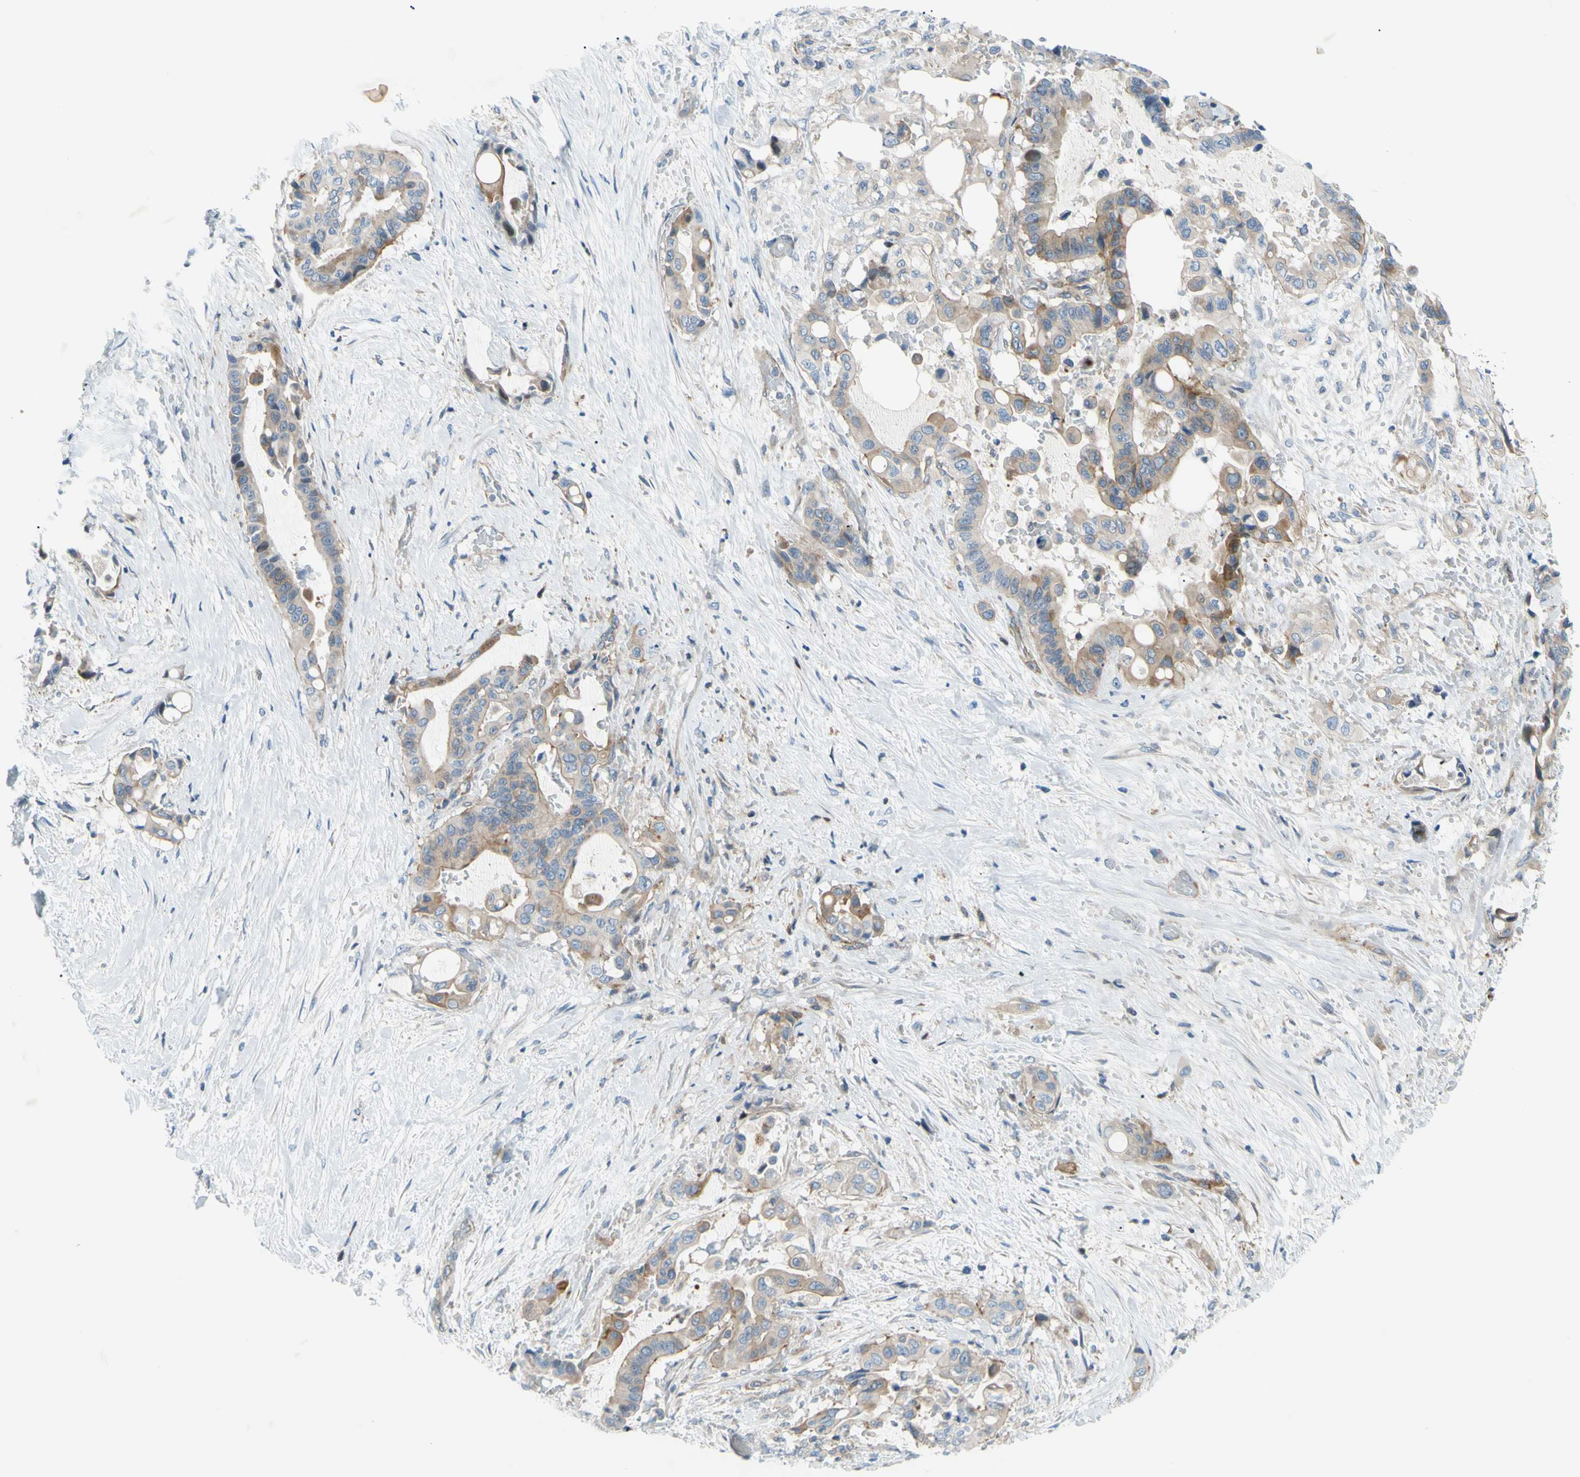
{"staining": {"intensity": "moderate", "quantity": "25%-75%", "location": "cytoplasmic/membranous"}, "tissue": "liver cancer", "cell_type": "Tumor cells", "image_type": "cancer", "snomed": [{"axis": "morphology", "description": "Cholangiocarcinoma"}, {"axis": "topography", "description": "Liver"}], "caption": "Liver cancer (cholangiocarcinoma) stained for a protein demonstrates moderate cytoplasmic/membranous positivity in tumor cells. Nuclei are stained in blue.", "gene": "PAK2", "patient": {"sex": "female", "age": 61}}